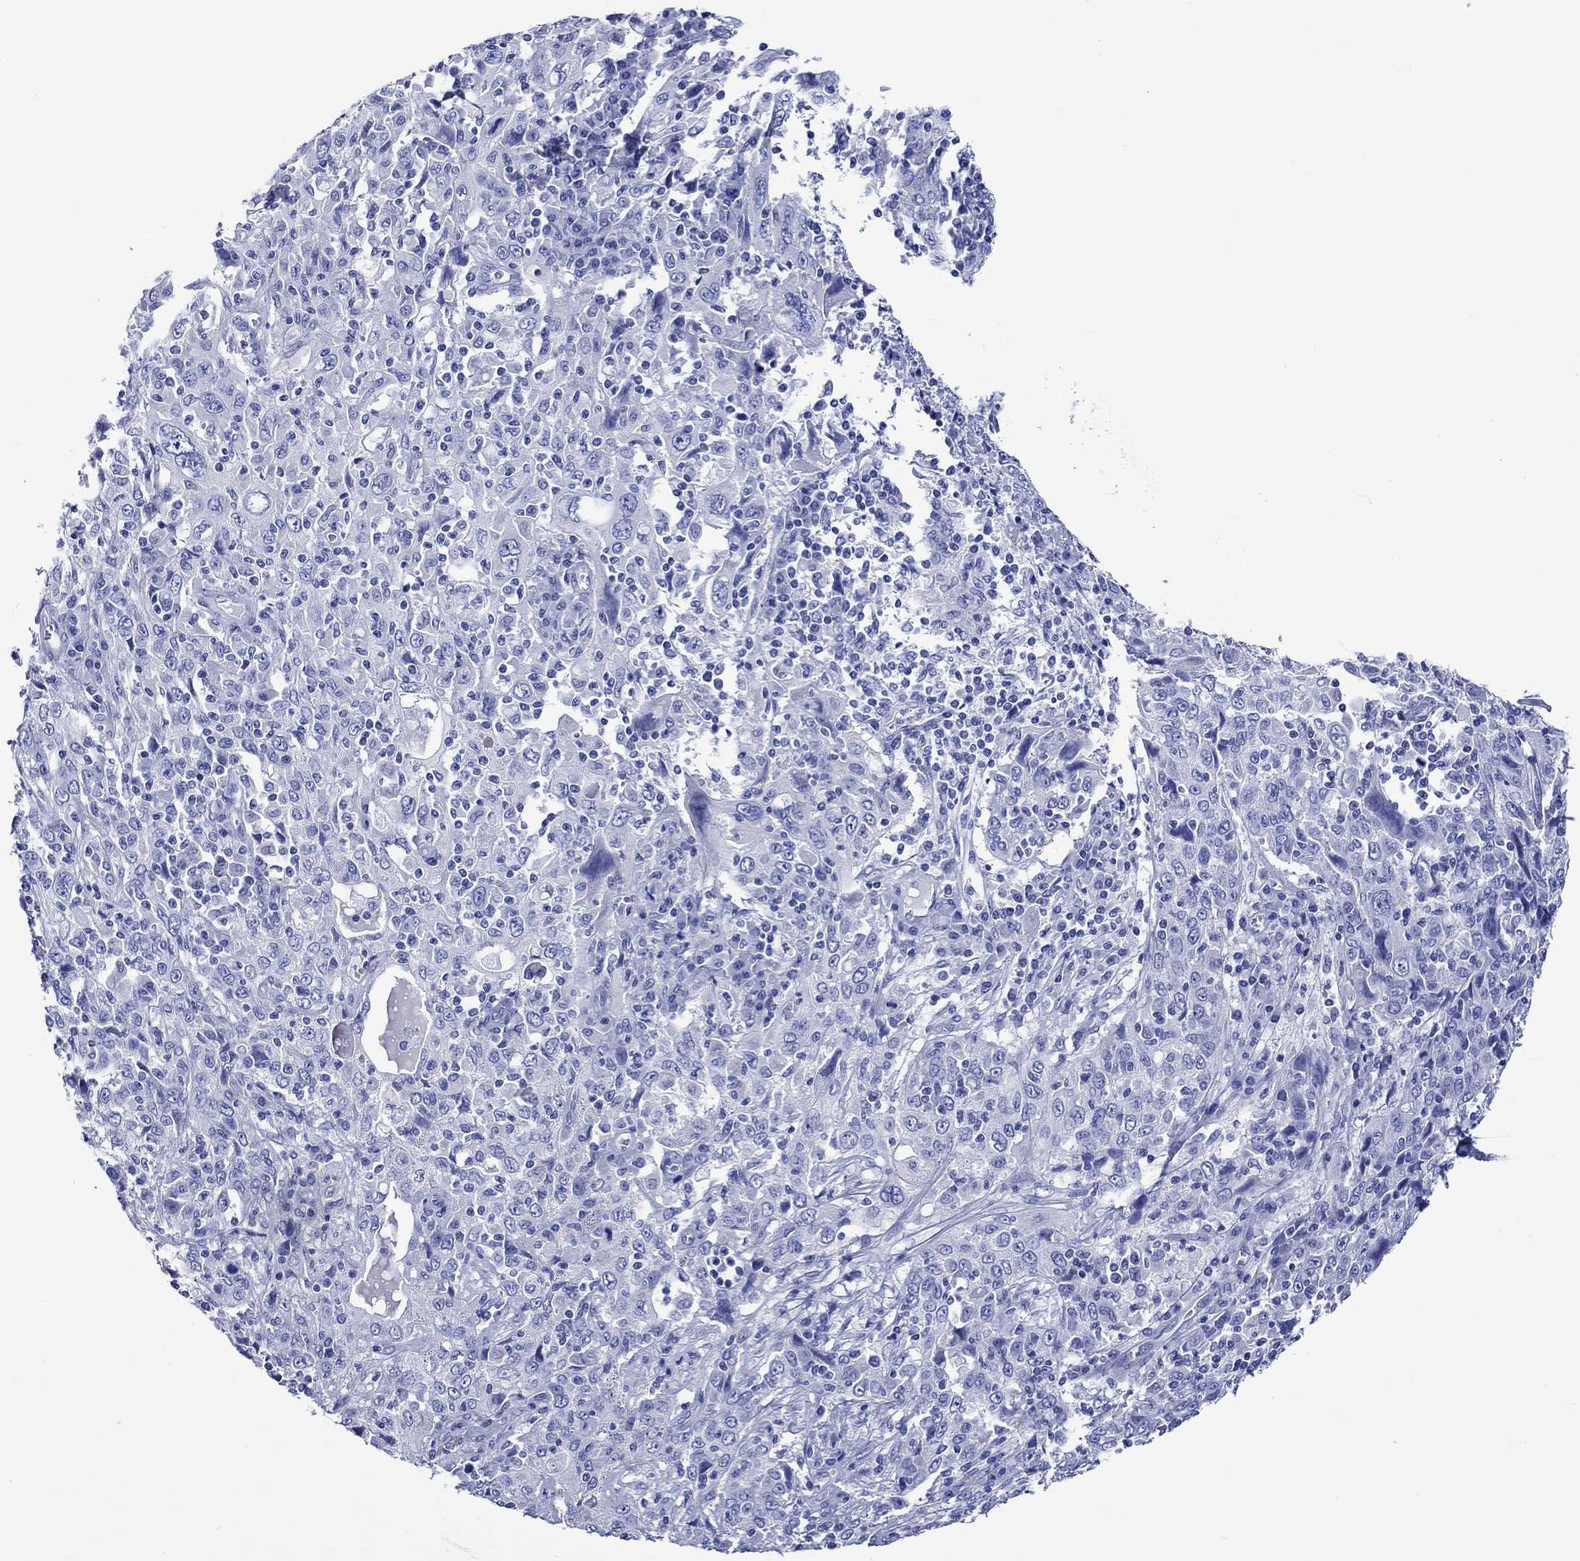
{"staining": {"intensity": "negative", "quantity": "none", "location": "none"}, "tissue": "cervical cancer", "cell_type": "Tumor cells", "image_type": "cancer", "snomed": [{"axis": "morphology", "description": "Squamous cell carcinoma, NOS"}, {"axis": "topography", "description": "Cervix"}], "caption": "An immunohistochemistry (IHC) histopathology image of squamous cell carcinoma (cervical) is shown. There is no staining in tumor cells of squamous cell carcinoma (cervical).", "gene": "HARBI1", "patient": {"sex": "female", "age": 46}}